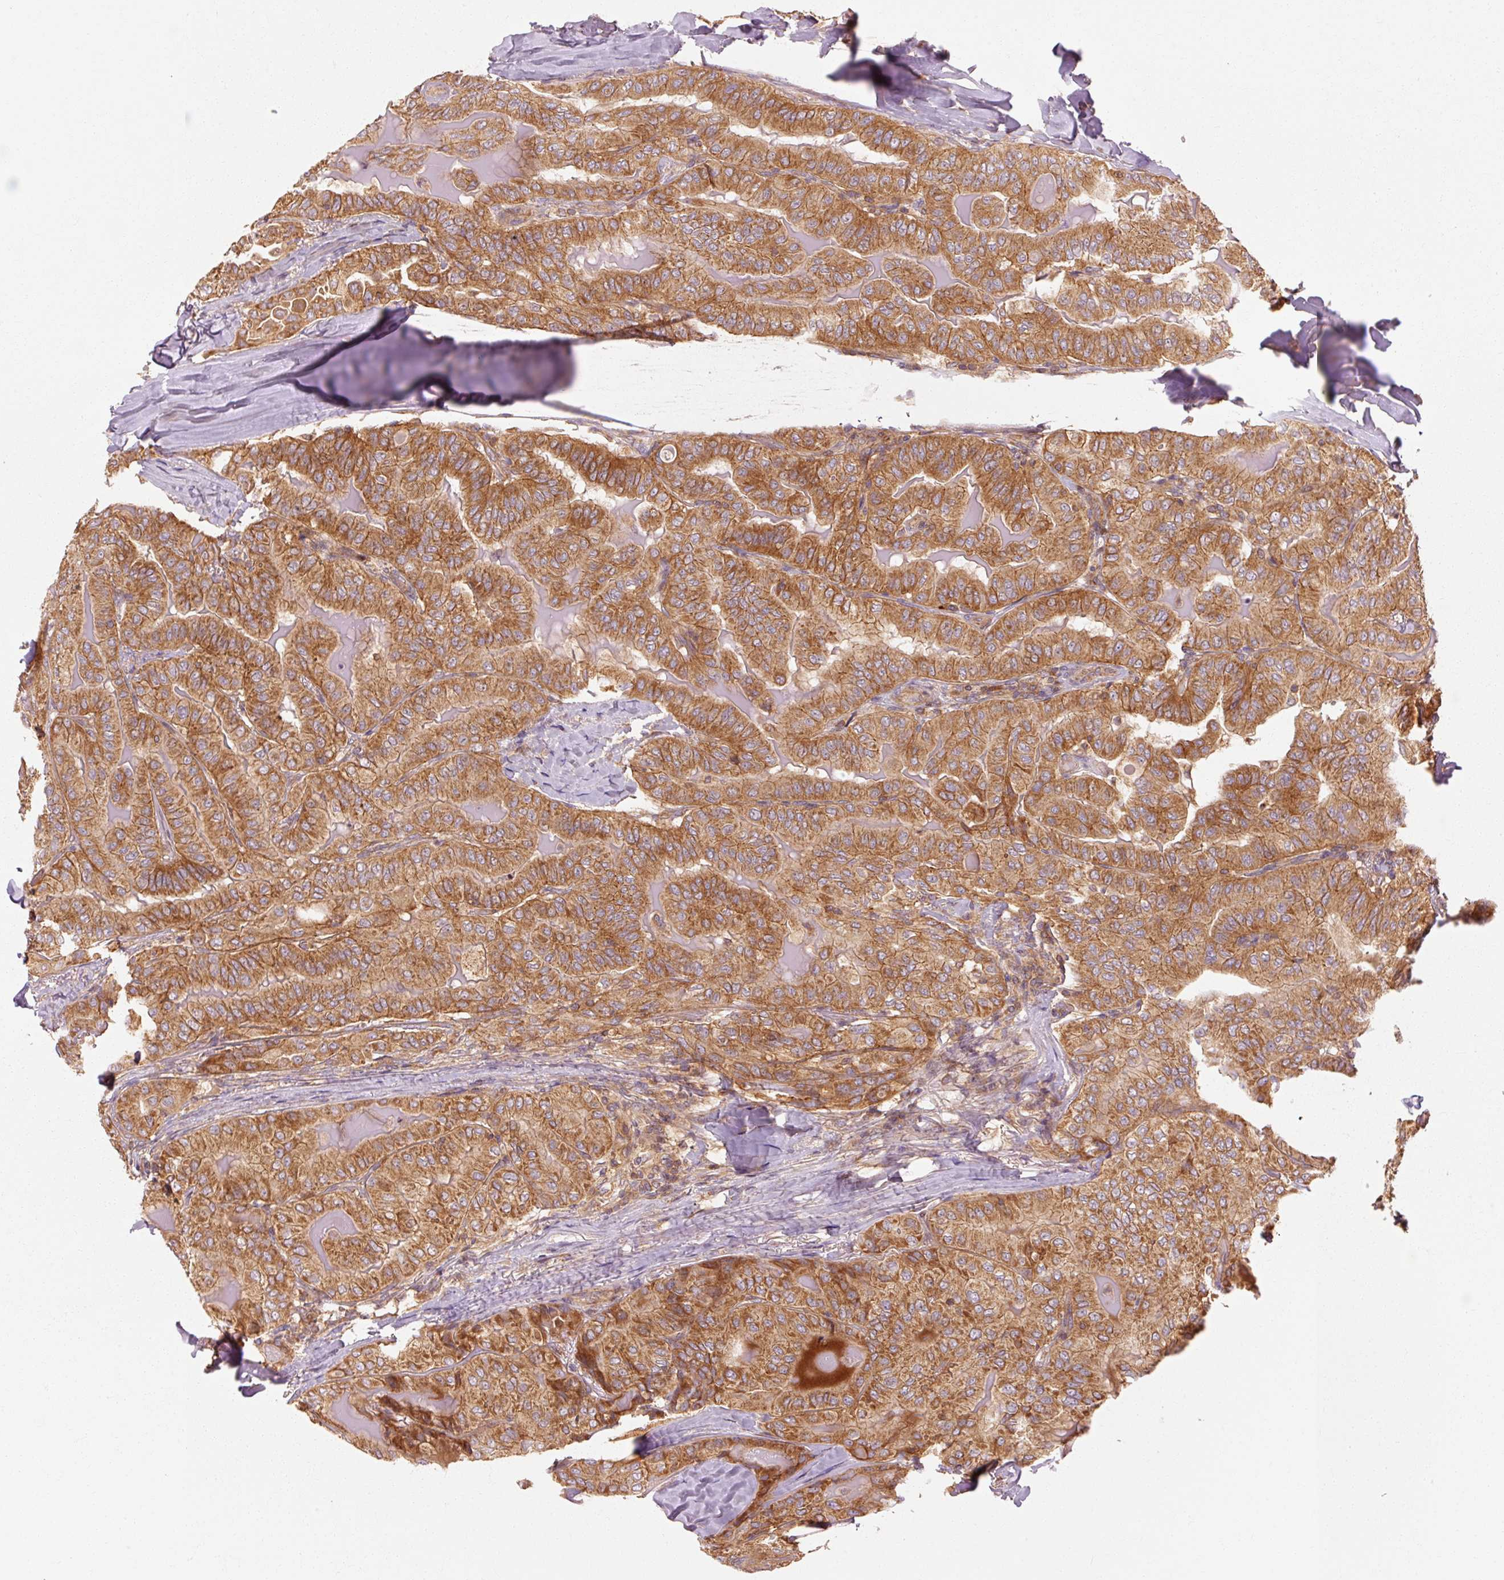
{"staining": {"intensity": "strong", "quantity": ">75%", "location": "cytoplasmic/membranous"}, "tissue": "thyroid cancer", "cell_type": "Tumor cells", "image_type": "cancer", "snomed": [{"axis": "morphology", "description": "Papillary adenocarcinoma, NOS"}, {"axis": "topography", "description": "Thyroid gland"}], "caption": "Thyroid cancer (papillary adenocarcinoma) was stained to show a protein in brown. There is high levels of strong cytoplasmic/membranous staining in approximately >75% of tumor cells. Using DAB (brown) and hematoxylin (blue) stains, captured at high magnification using brightfield microscopy.", "gene": "CTNNA1", "patient": {"sex": "female", "age": 68}}